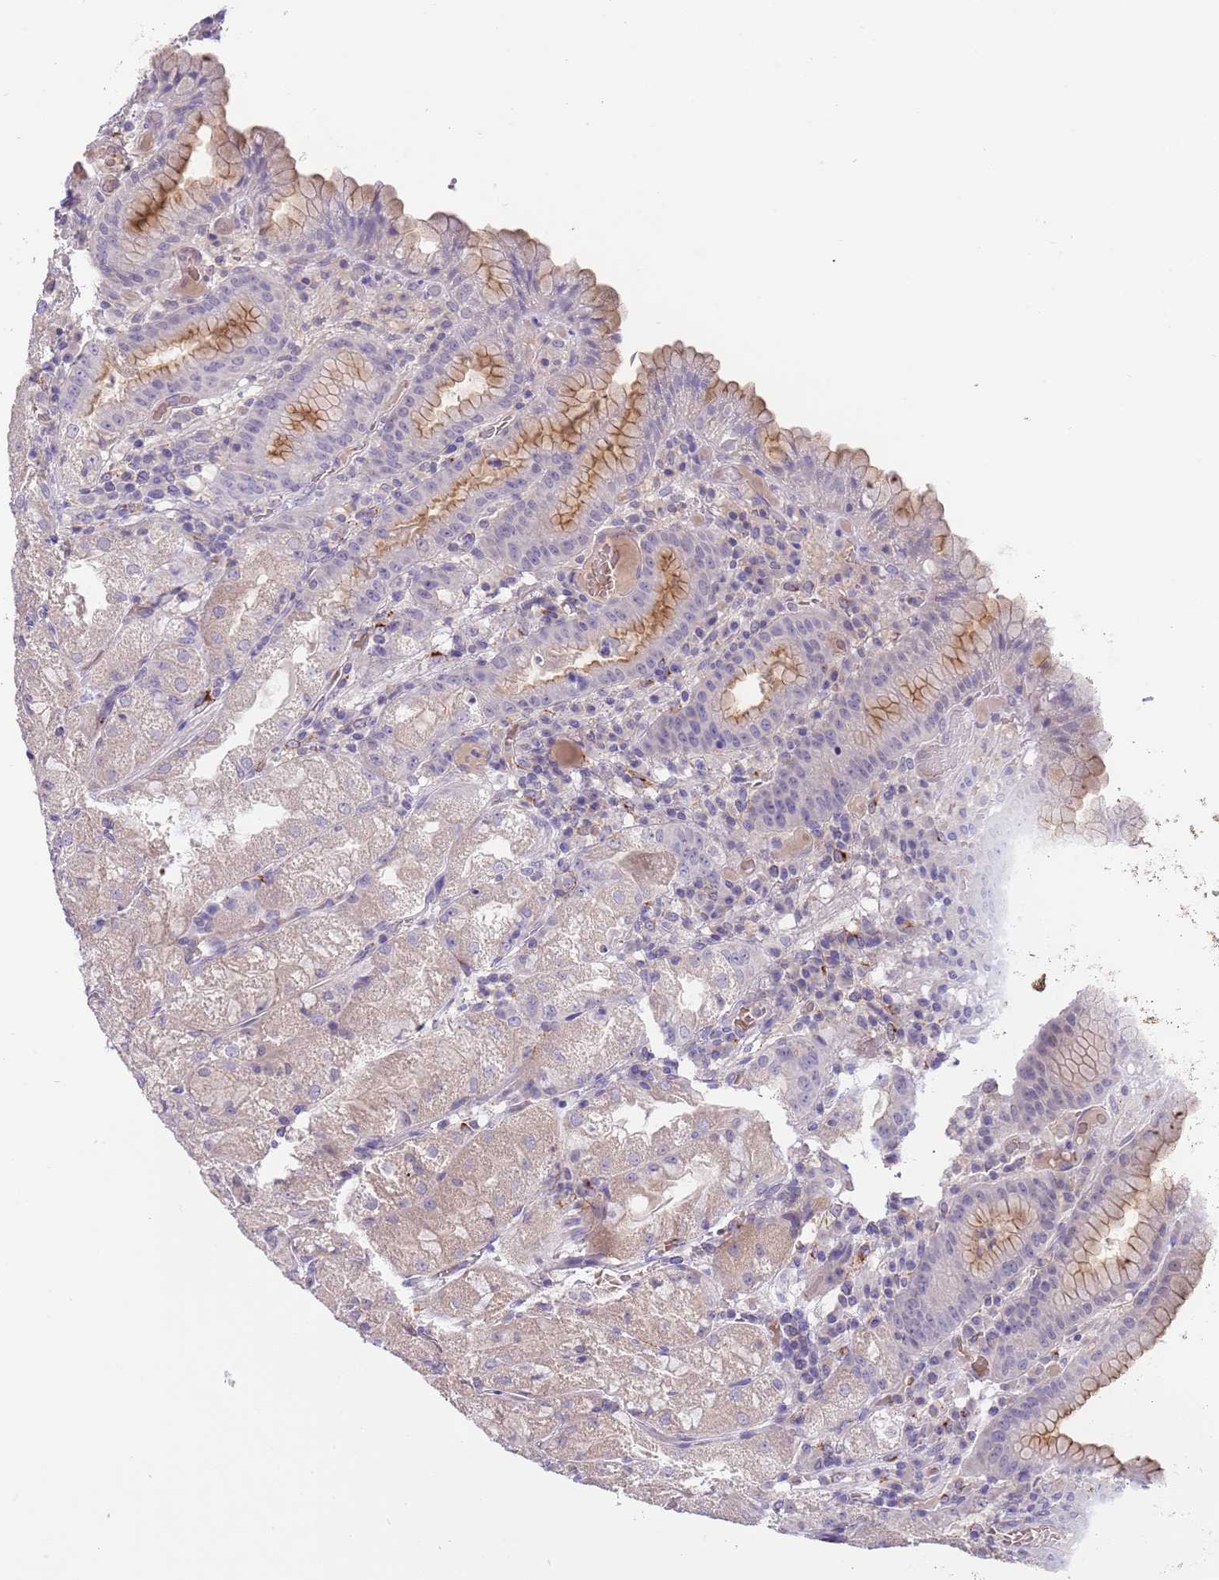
{"staining": {"intensity": "moderate", "quantity": "<25%", "location": "cytoplasmic/membranous"}, "tissue": "stomach", "cell_type": "Glandular cells", "image_type": "normal", "snomed": [{"axis": "morphology", "description": "Normal tissue, NOS"}, {"axis": "topography", "description": "Stomach, upper"}], "caption": "Stomach was stained to show a protein in brown. There is low levels of moderate cytoplasmic/membranous staining in approximately <25% of glandular cells. The staining was performed using DAB to visualize the protein expression in brown, while the nuclei were stained in blue with hematoxylin (Magnification: 20x).", "gene": "CFAP73", "patient": {"sex": "male", "age": 52}}